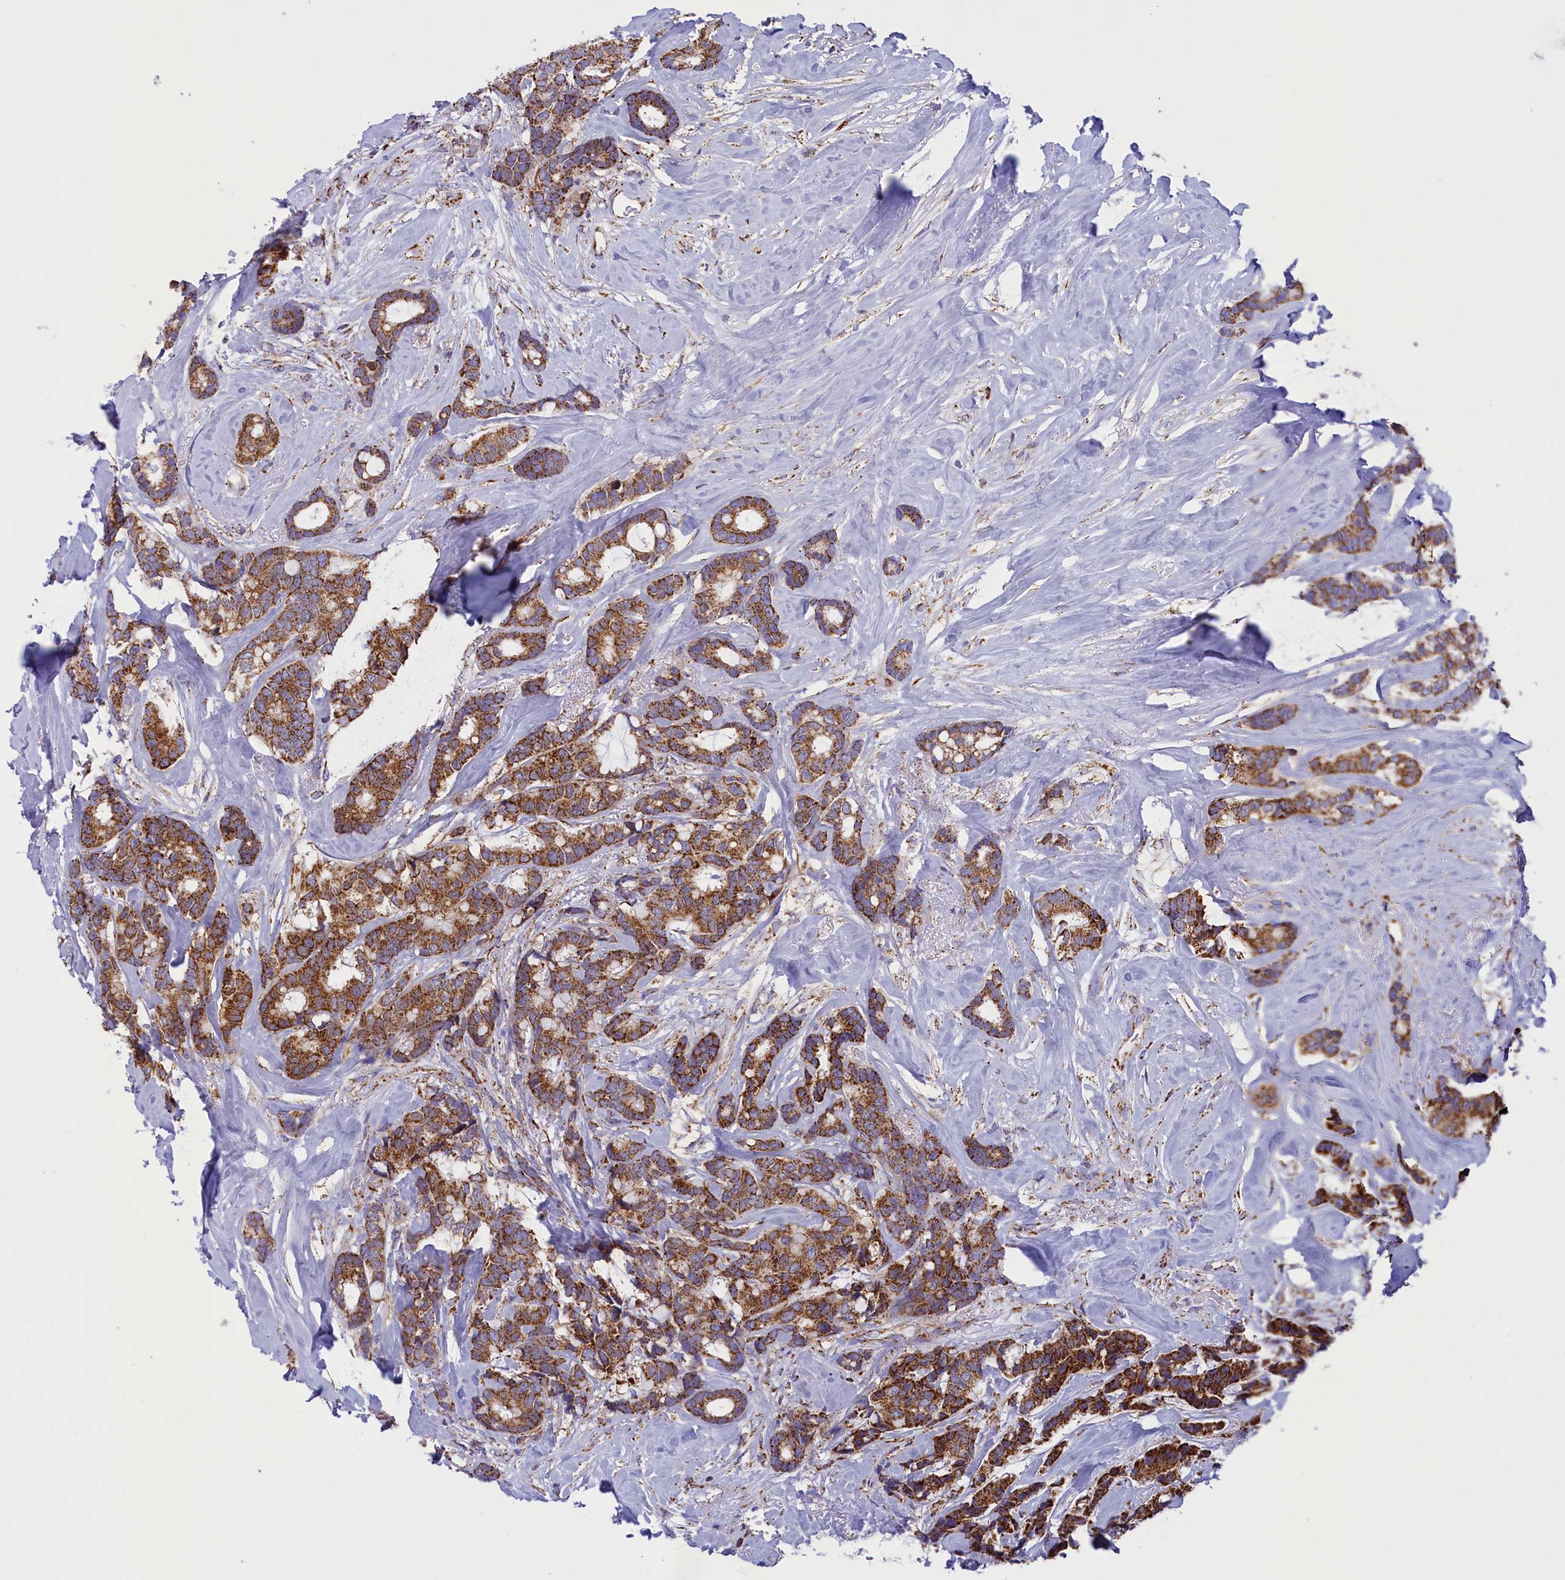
{"staining": {"intensity": "moderate", "quantity": ">75%", "location": "cytoplasmic/membranous"}, "tissue": "breast cancer", "cell_type": "Tumor cells", "image_type": "cancer", "snomed": [{"axis": "morphology", "description": "Duct carcinoma"}, {"axis": "topography", "description": "Breast"}], "caption": "Immunohistochemistry (IHC) (DAB) staining of breast cancer reveals moderate cytoplasmic/membranous protein positivity in about >75% of tumor cells.", "gene": "ISOC2", "patient": {"sex": "female", "age": 87}}